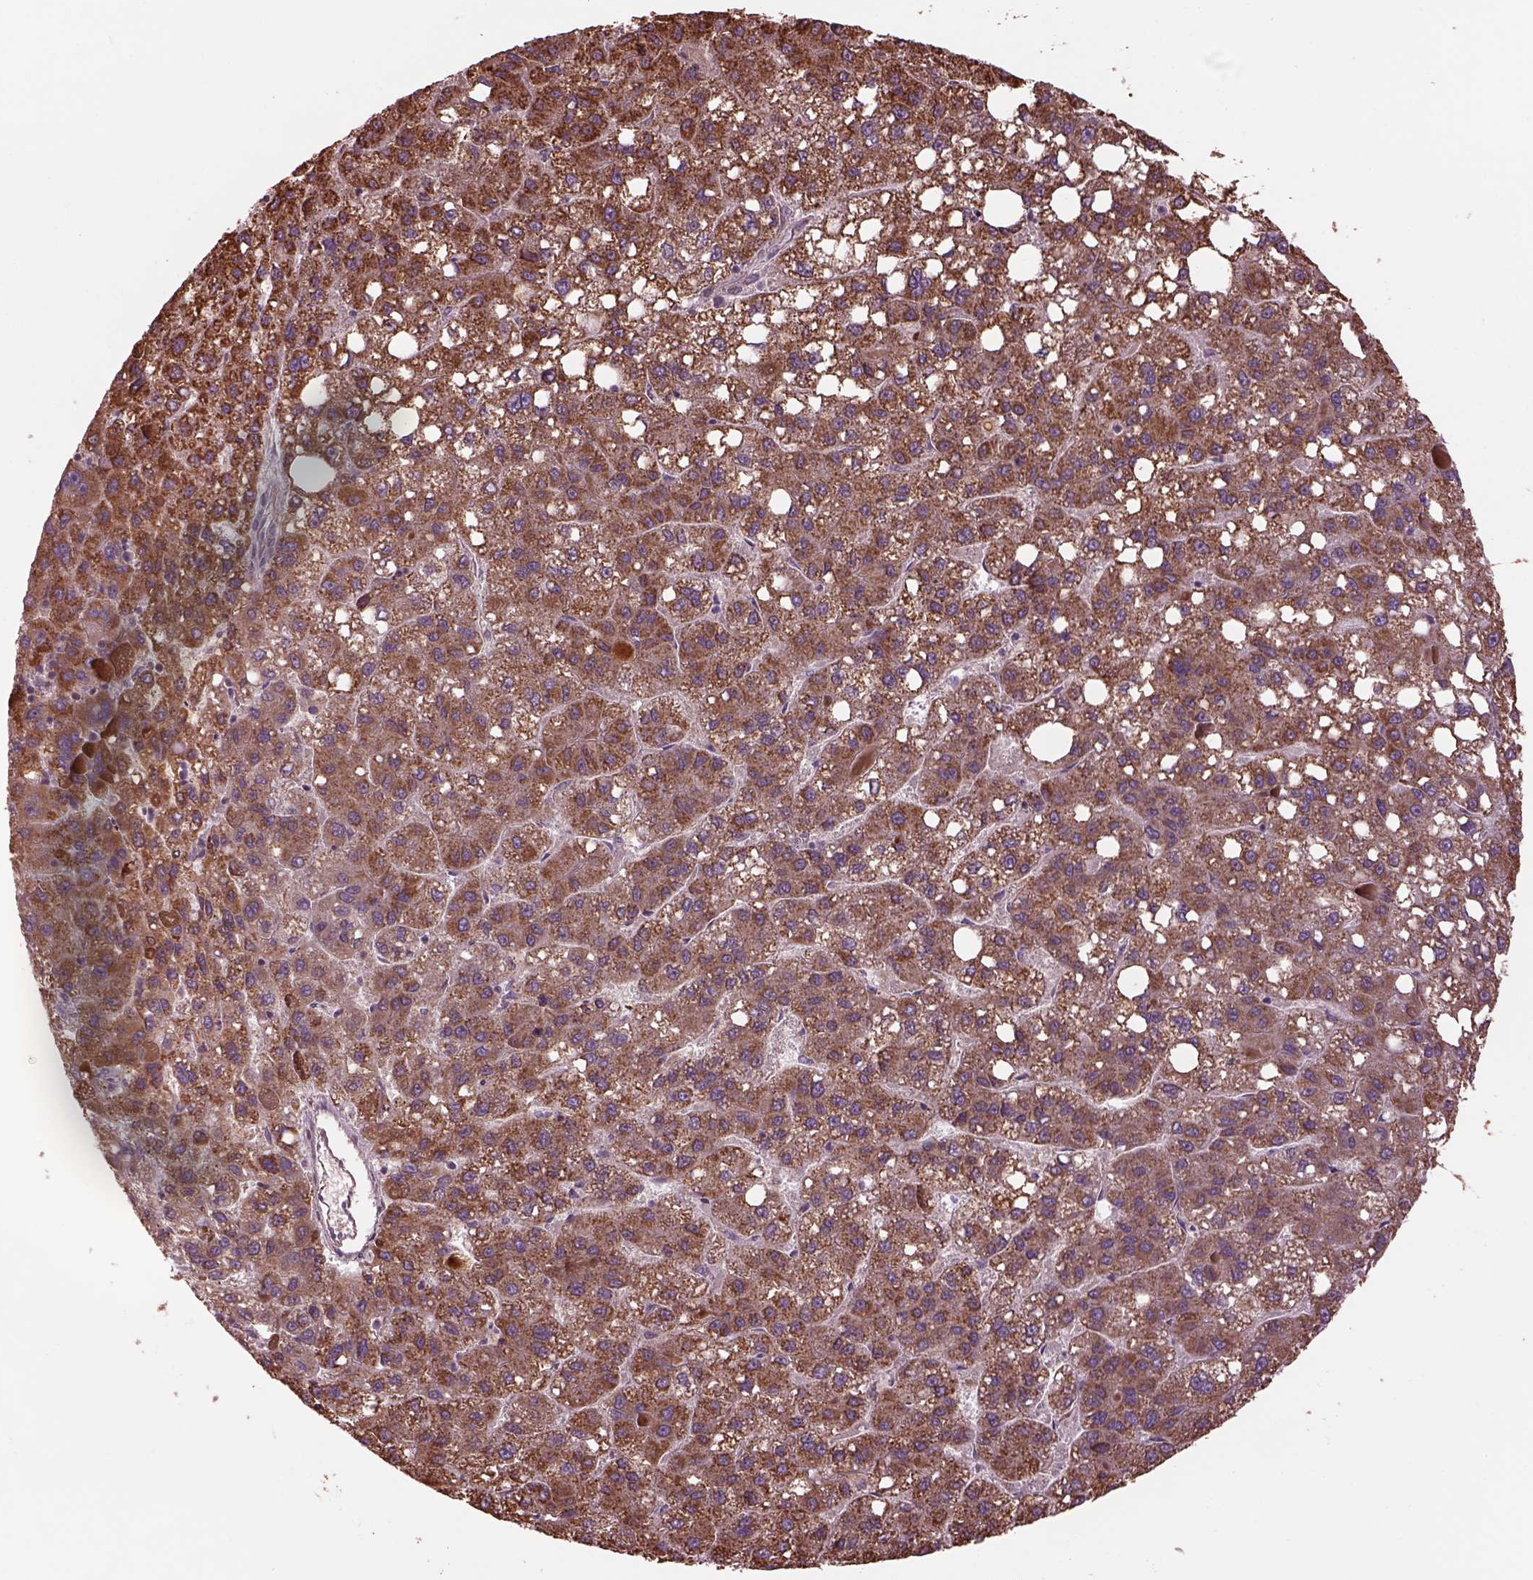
{"staining": {"intensity": "moderate", "quantity": ">75%", "location": "cytoplasmic/membranous"}, "tissue": "liver cancer", "cell_type": "Tumor cells", "image_type": "cancer", "snomed": [{"axis": "morphology", "description": "Carcinoma, Hepatocellular, NOS"}, {"axis": "topography", "description": "Liver"}], "caption": "About >75% of tumor cells in hepatocellular carcinoma (liver) display moderate cytoplasmic/membranous protein expression as visualized by brown immunohistochemical staining.", "gene": "TMEM254", "patient": {"sex": "female", "age": 82}}